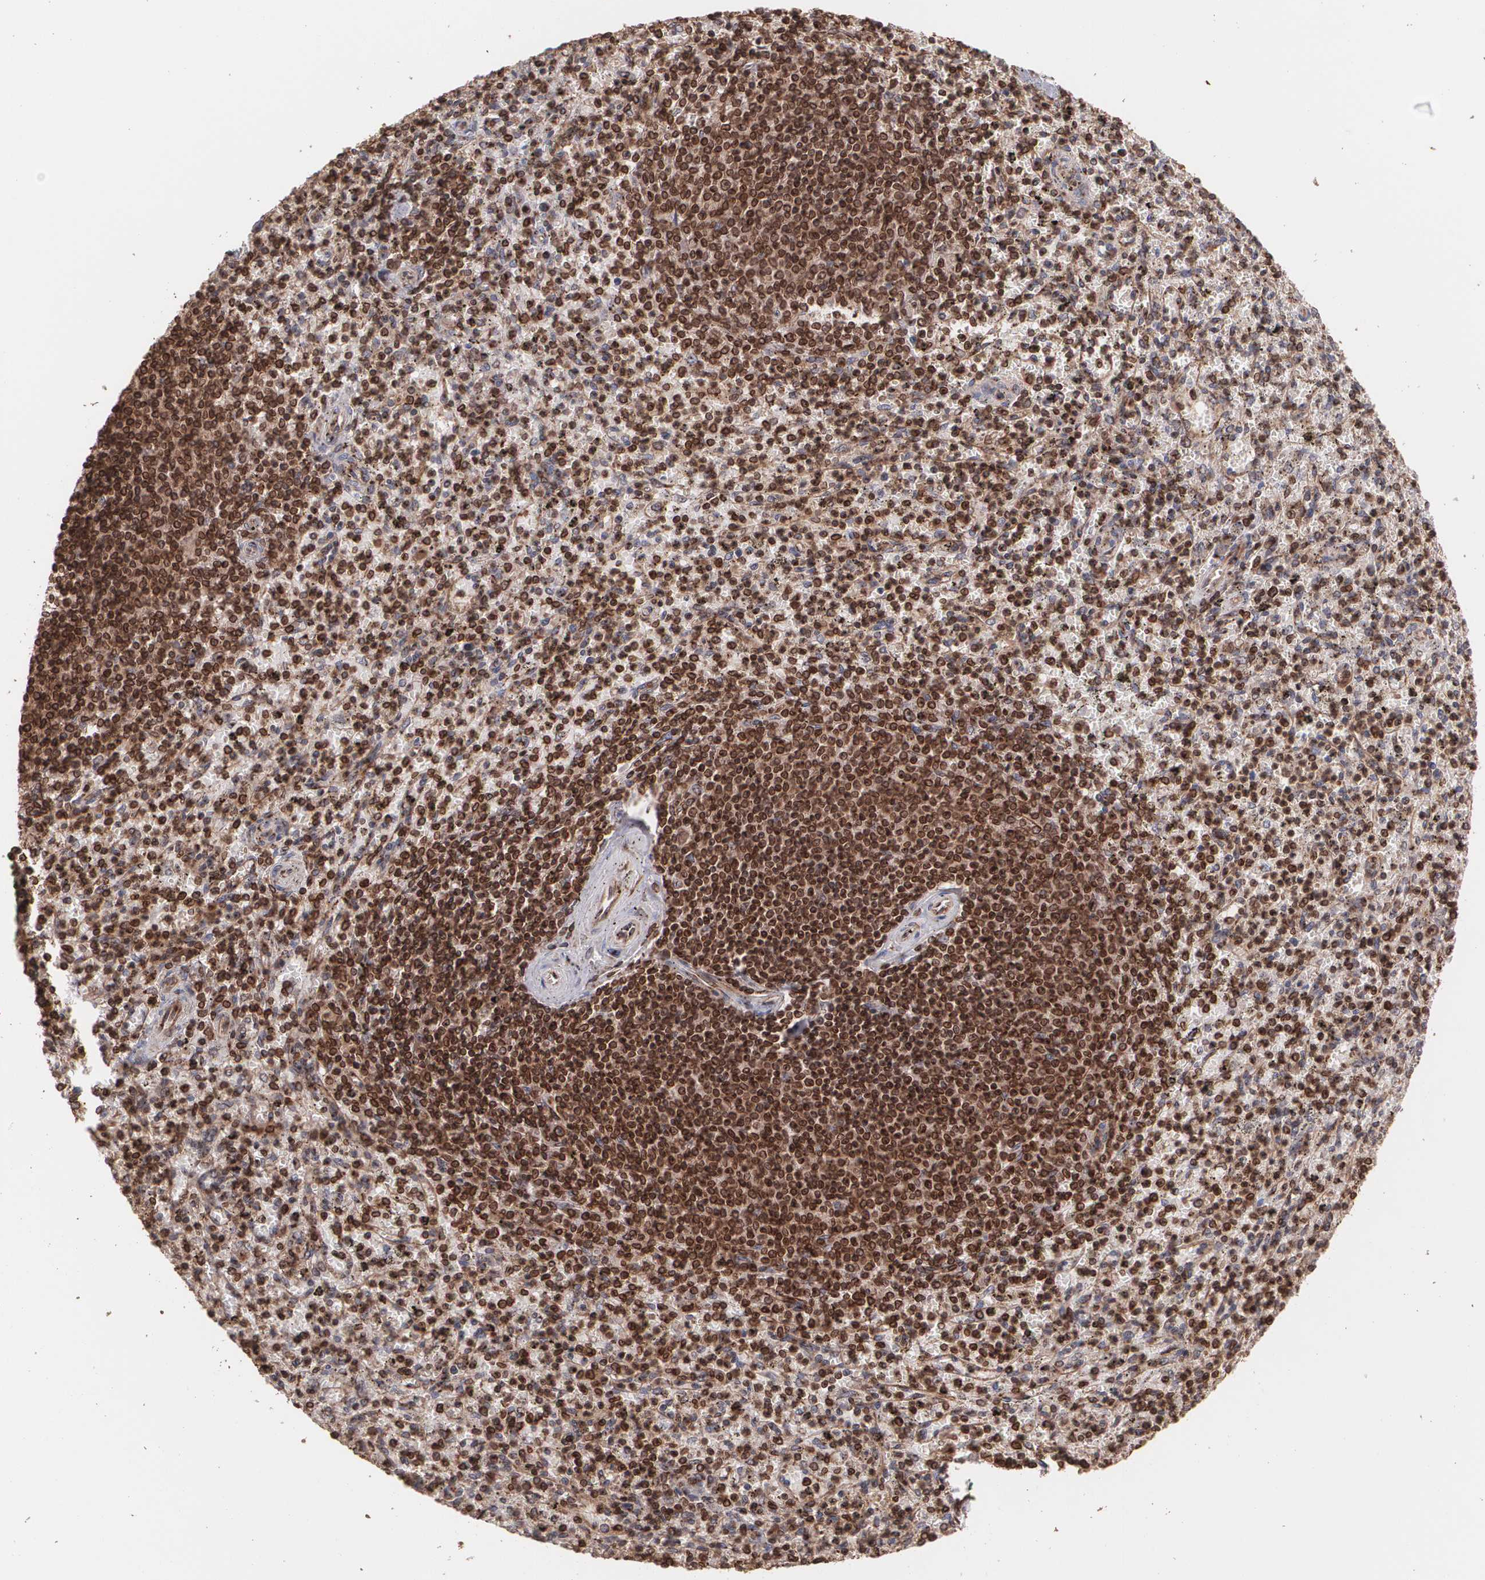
{"staining": {"intensity": "moderate", "quantity": ">75%", "location": "cytoplasmic/membranous"}, "tissue": "spleen", "cell_type": "Cells in red pulp", "image_type": "normal", "snomed": [{"axis": "morphology", "description": "Normal tissue, NOS"}, {"axis": "topography", "description": "Spleen"}], "caption": "High-power microscopy captured an immunohistochemistry image of normal spleen, revealing moderate cytoplasmic/membranous expression in about >75% of cells in red pulp.", "gene": "TRIP11", "patient": {"sex": "male", "age": 72}}